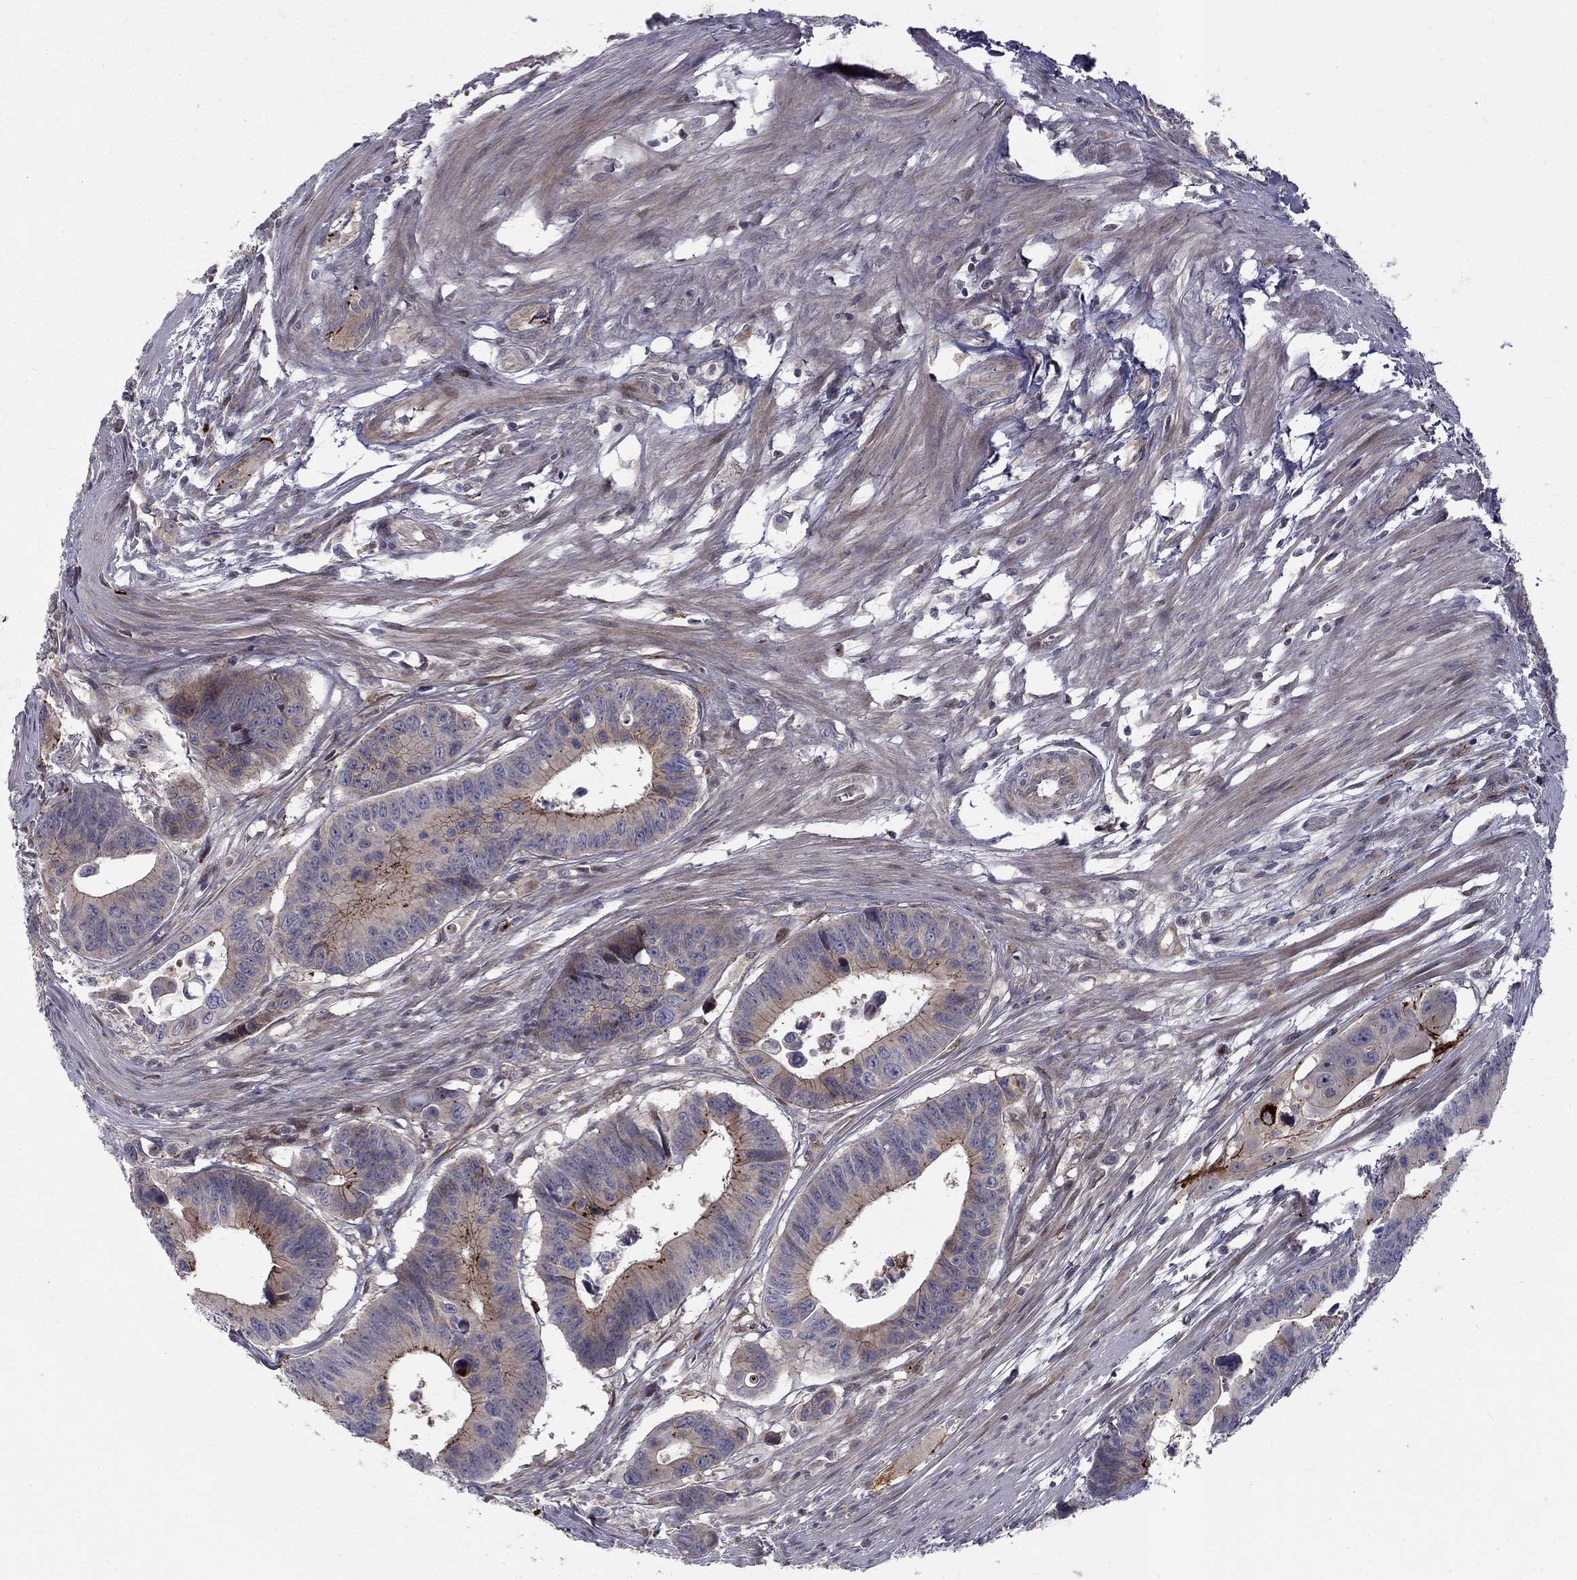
{"staining": {"intensity": "moderate", "quantity": "<25%", "location": "cytoplasmic/membranous"}, "tissue": "colorectal cancer", "cell_type": "Tumor cells", "image_type": "cancer", "snomed": [{"axis": "morphology", "description": "Adenocarcinoma, NOS"}, {"axis": "topography", "description": "Colon"}], "caption": "An image of adenocarcinoma (colorectal) stained for a protein displays moderate cytoplasmic/membranous brown staining in tumor cells. Nuclei are stained in blue.", "gene": "WDR19", "patient": {"sex": "female", "age": 87}}